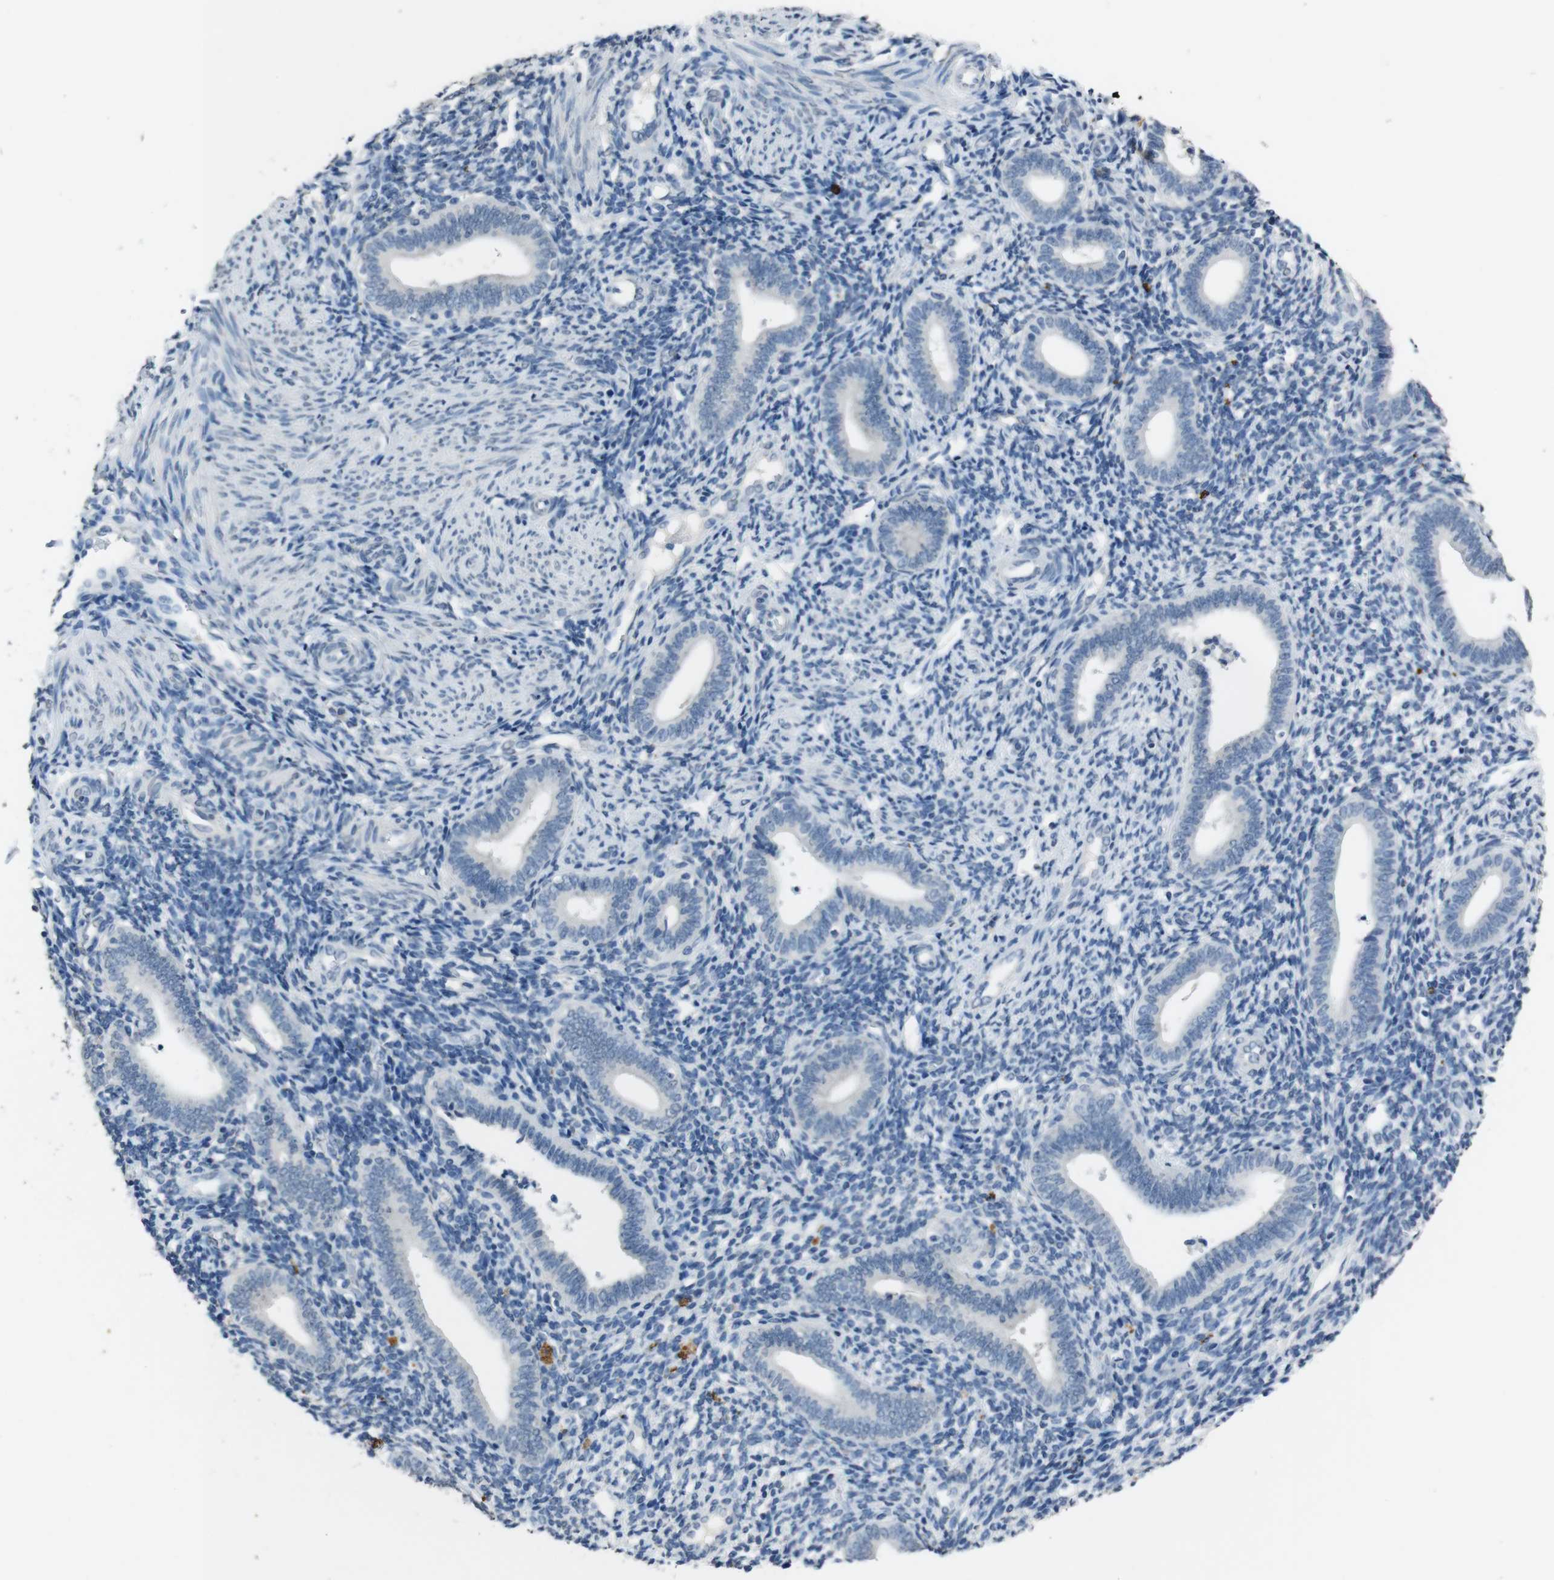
{"staining": {"intensity": "negative", "quantity": "none", "location": "none"}, "tissue": "endometrium", "cell_type": "Cells in endometrial stroma", "image_type": "normal", "snomed": [{"axis": "morphology", "description": "Normal tissue, NOS"}, {"axis": "topography", "description": "Uterus"}, {"axis": "topography", "description": "Endometrium"}], "caption": "High power microscopy histopathology image of an immunohistochemistry micrograph of unremarkable endometrium, revealing no significant expression in cells in endometrial stroma. (Brightfield microscopy of DAB immunohistochemistry (IHC) at high magnification).", "gene": "STBD1", "patient": {"sex": "female", "age": 33}}